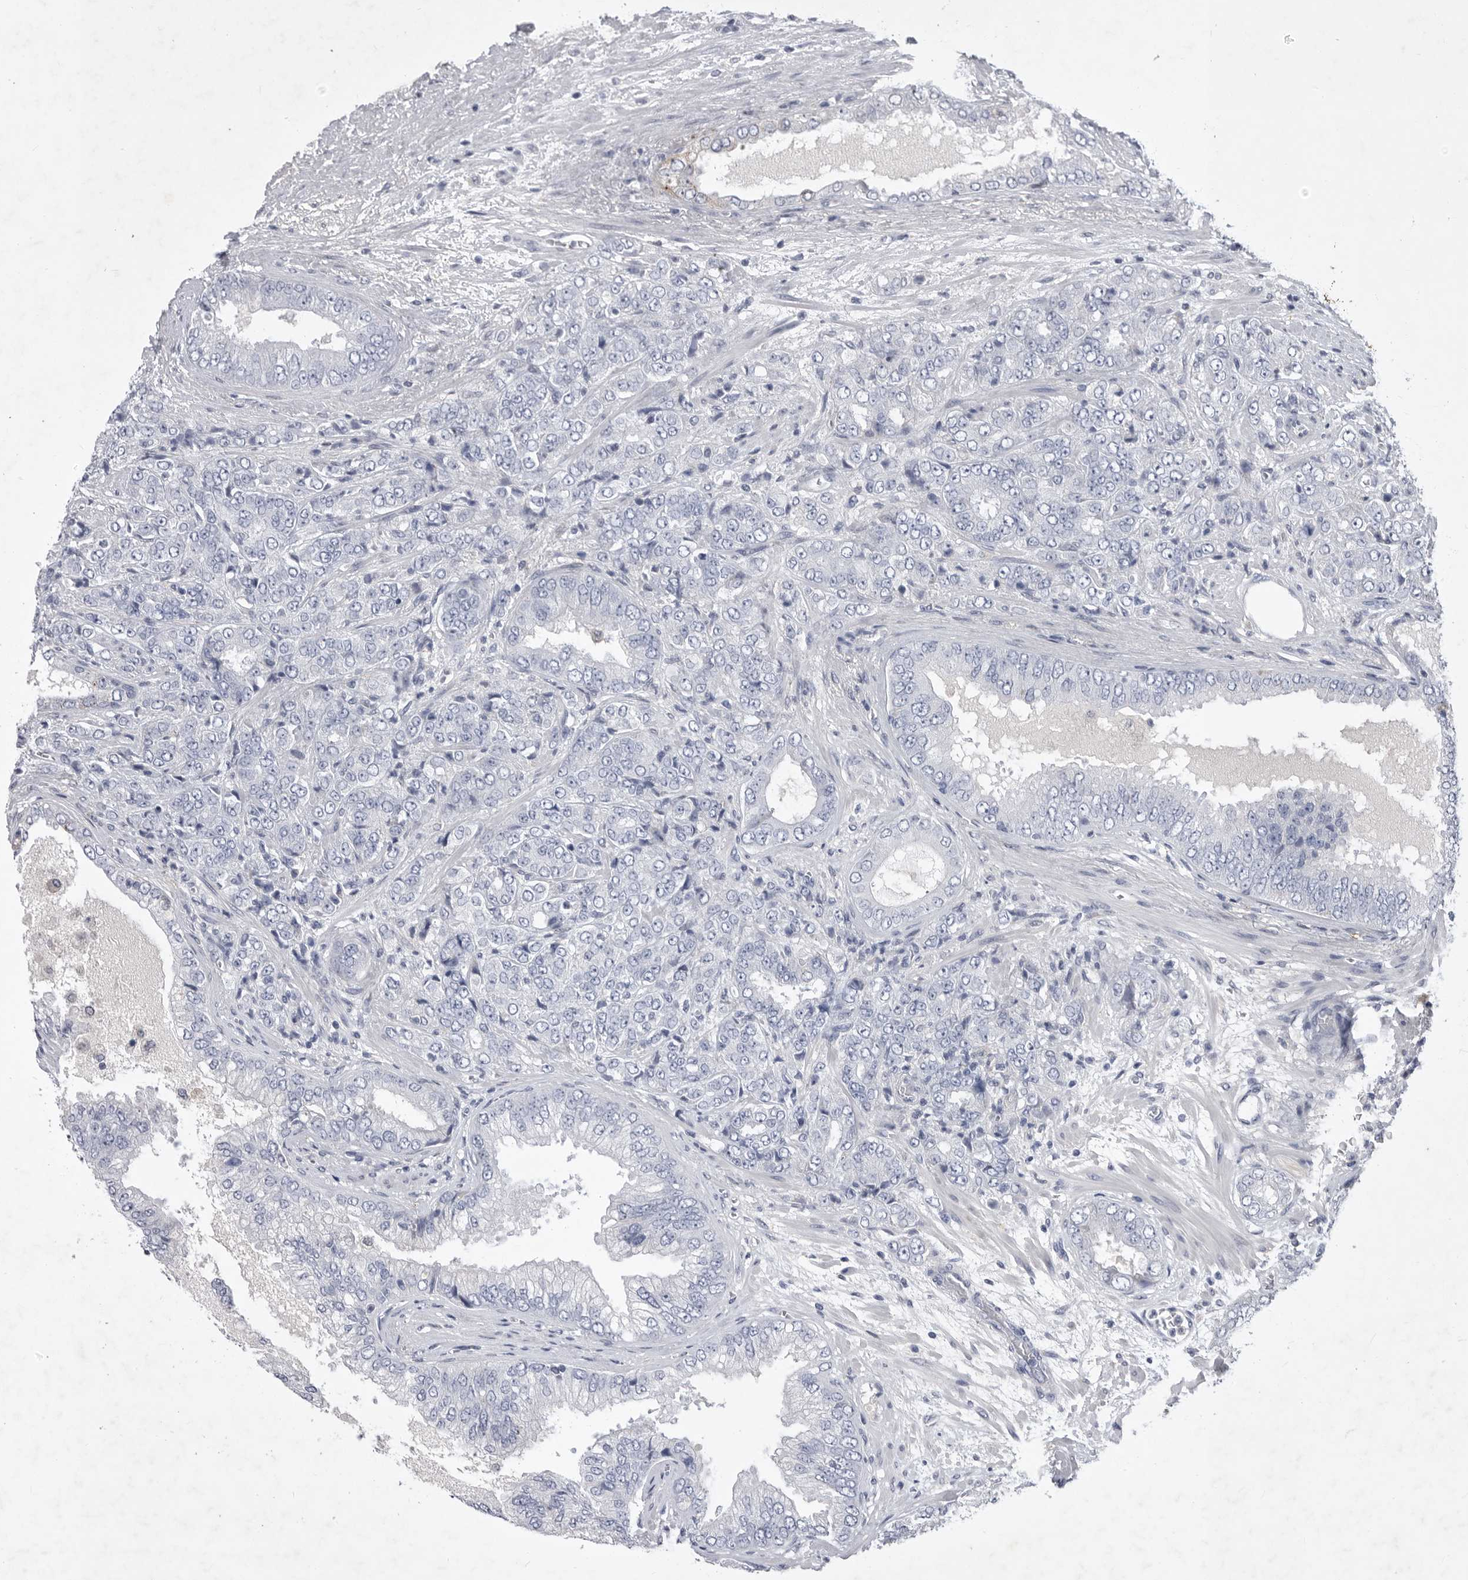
{"staining": {"intensity": "negative", "quantity": "none", "location": "none"}, "tissue": "prostate cancer", "cell_type": "Tumor cells", "image_type": "cancer", "snomed": [{"axis": "morphology", "description": "Adenocarcinoma, High grade"}, {"axis": "topography", "description": "Prostate"}], "caption": "Immunohistochemistry photomicrograph of human prostate cancer (adenocarcinoma (high-grade)) stained for a protein (brown), which reveals no staining in tumor cells. The staining was performed using DAB (3,3'-diaminobenzidine) to visualize the protein expression in brown, while the nuclei were stained in blue with hematoxylin (Magnification: 20x).", "gene": "SIGLEC10", "patient": {"sex": "male", "age": 58}}